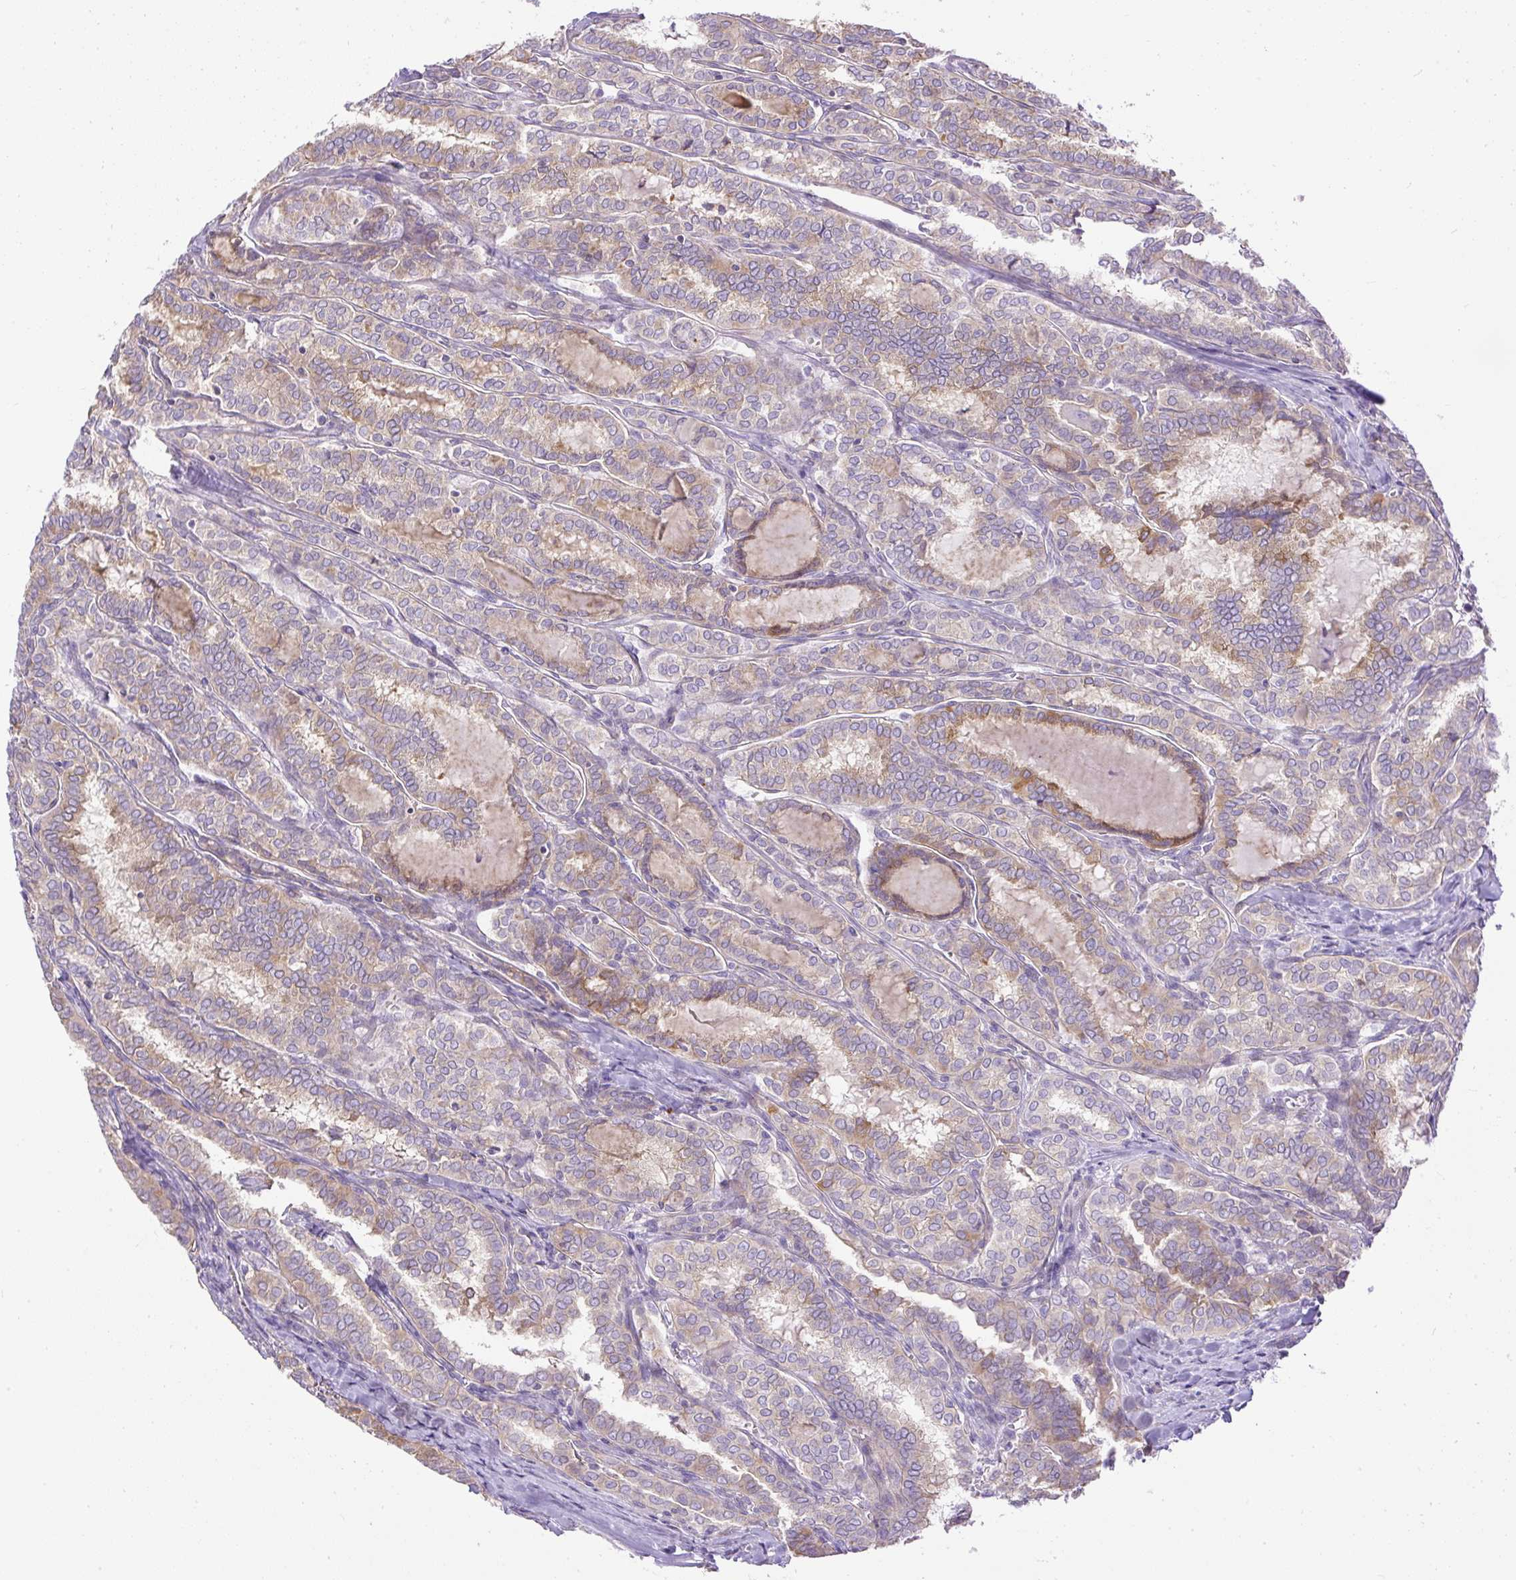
{"staining": {"intensity": "moderate", "quantity": "<25%", "location": "cytoplasmic/membranous"}, "tissue": "thyroid cancer", "cell_type": "Tumor cells", "image_type": "cancer", "snomed": [{"axis": "morphology", "description": "Papillary adenocarcinoma, NOS"}, {"axis": "topography", "description": "Thyroid gland"}], "caption": "Immunohistochemistry (IHC) micrograph of neoplastic tissue: thyroid papillary adenocarcinoma stained using immunohistochemistry (IHC) shows low levels of moderate protein expression localized specifically in the cytoplasmic/membranous of tumor cells, appearing as a cytoplasmic/membranous brown color.", "gene": "CFAP47", "patient": {"sex": "female", "age": 30}}